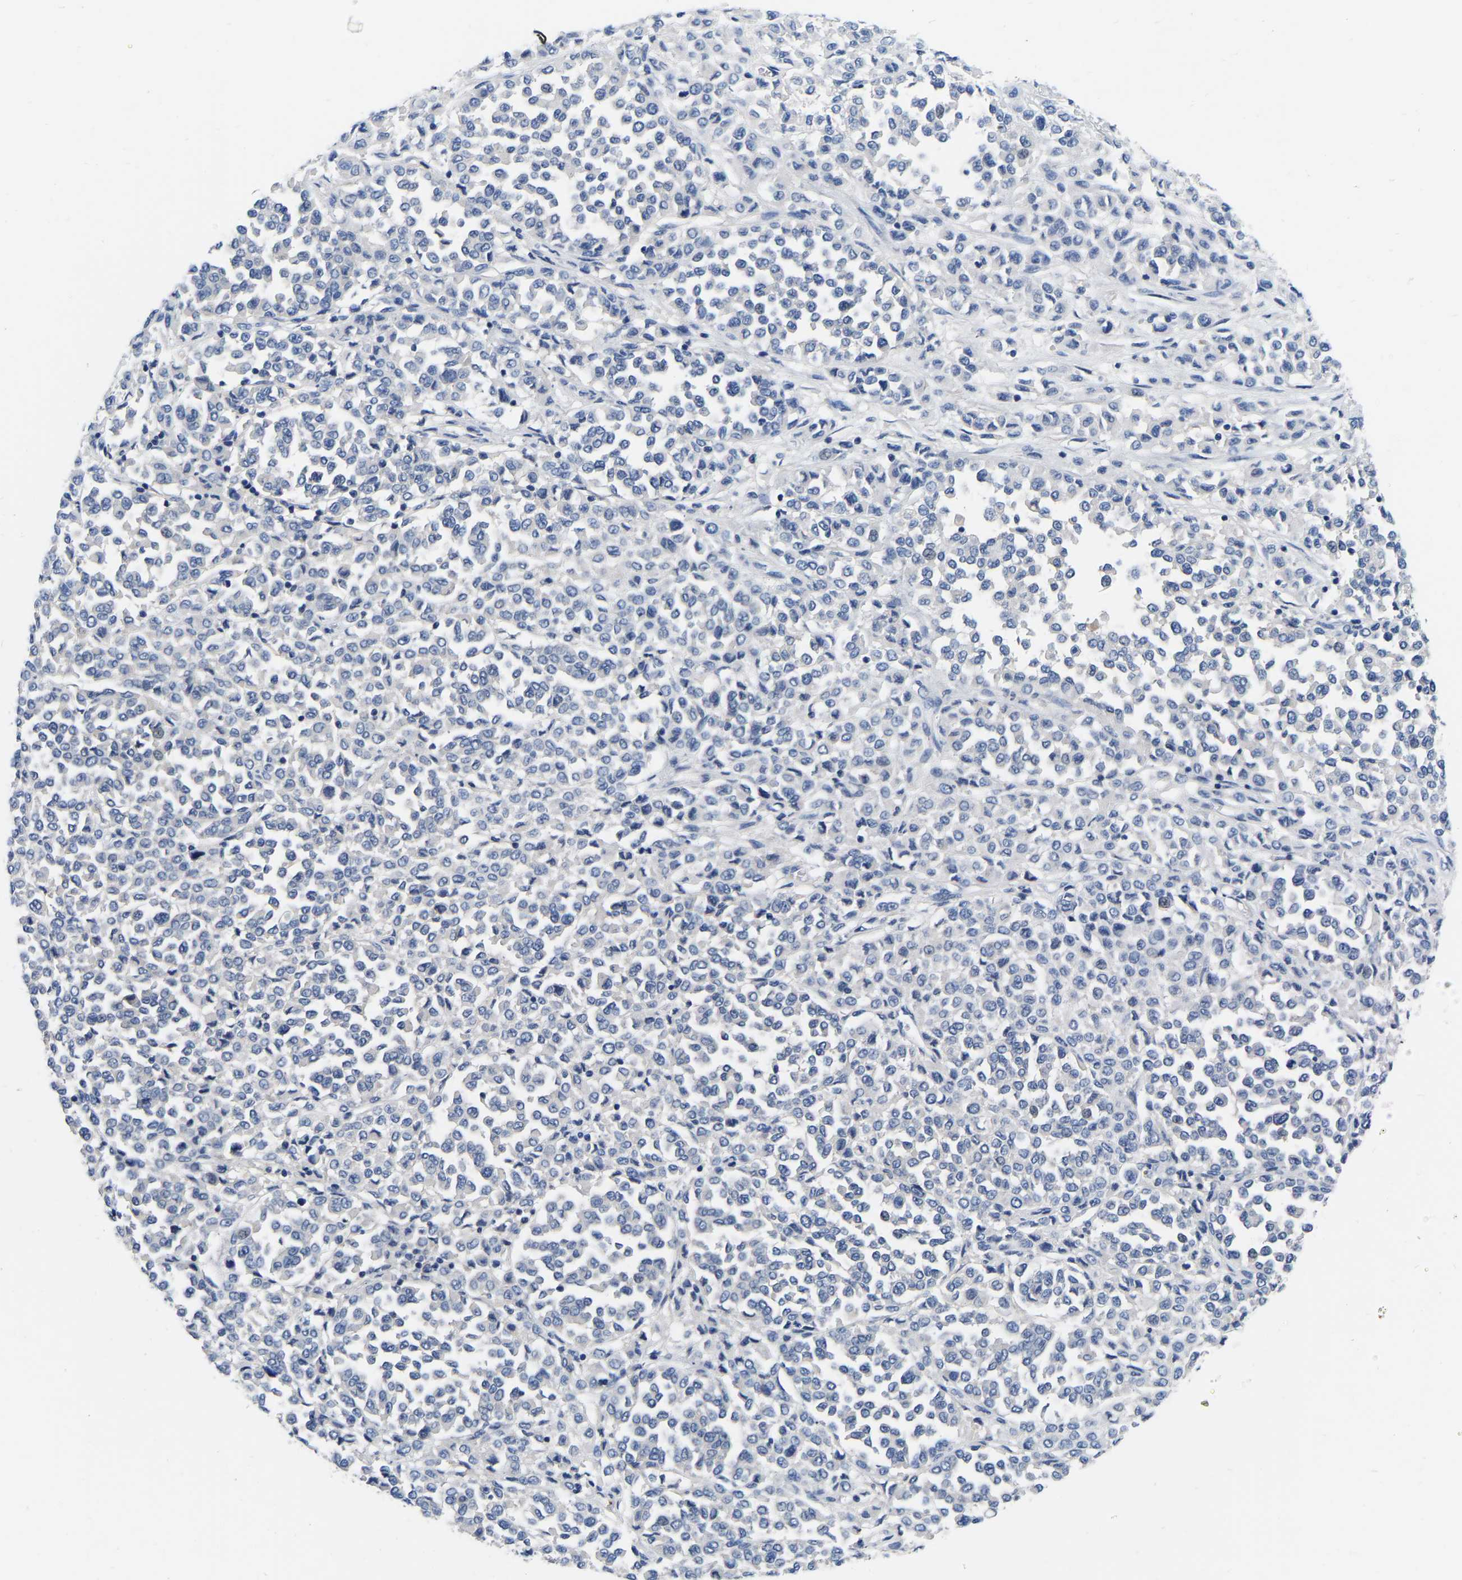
{"staining": {"intensity": "negative", "quantity": "none", "location": "none"}, "tissue": "melanoma", "cell_type": "Tumor cells", "image_type": "cancer", "snomed": [{"axis": "morphology", "description": "Malignant melanoma, Metastatic site"}, {"axis": "topography", "description": "Pancreas"}], "caption": "This is an immunohistochemistry (IHC) histopathology image of malignant melanoma (metastatic site). There is no expression in tumor cells.", "gene": "RAB27B", "patient": {"sex": "female", "age": 30}}